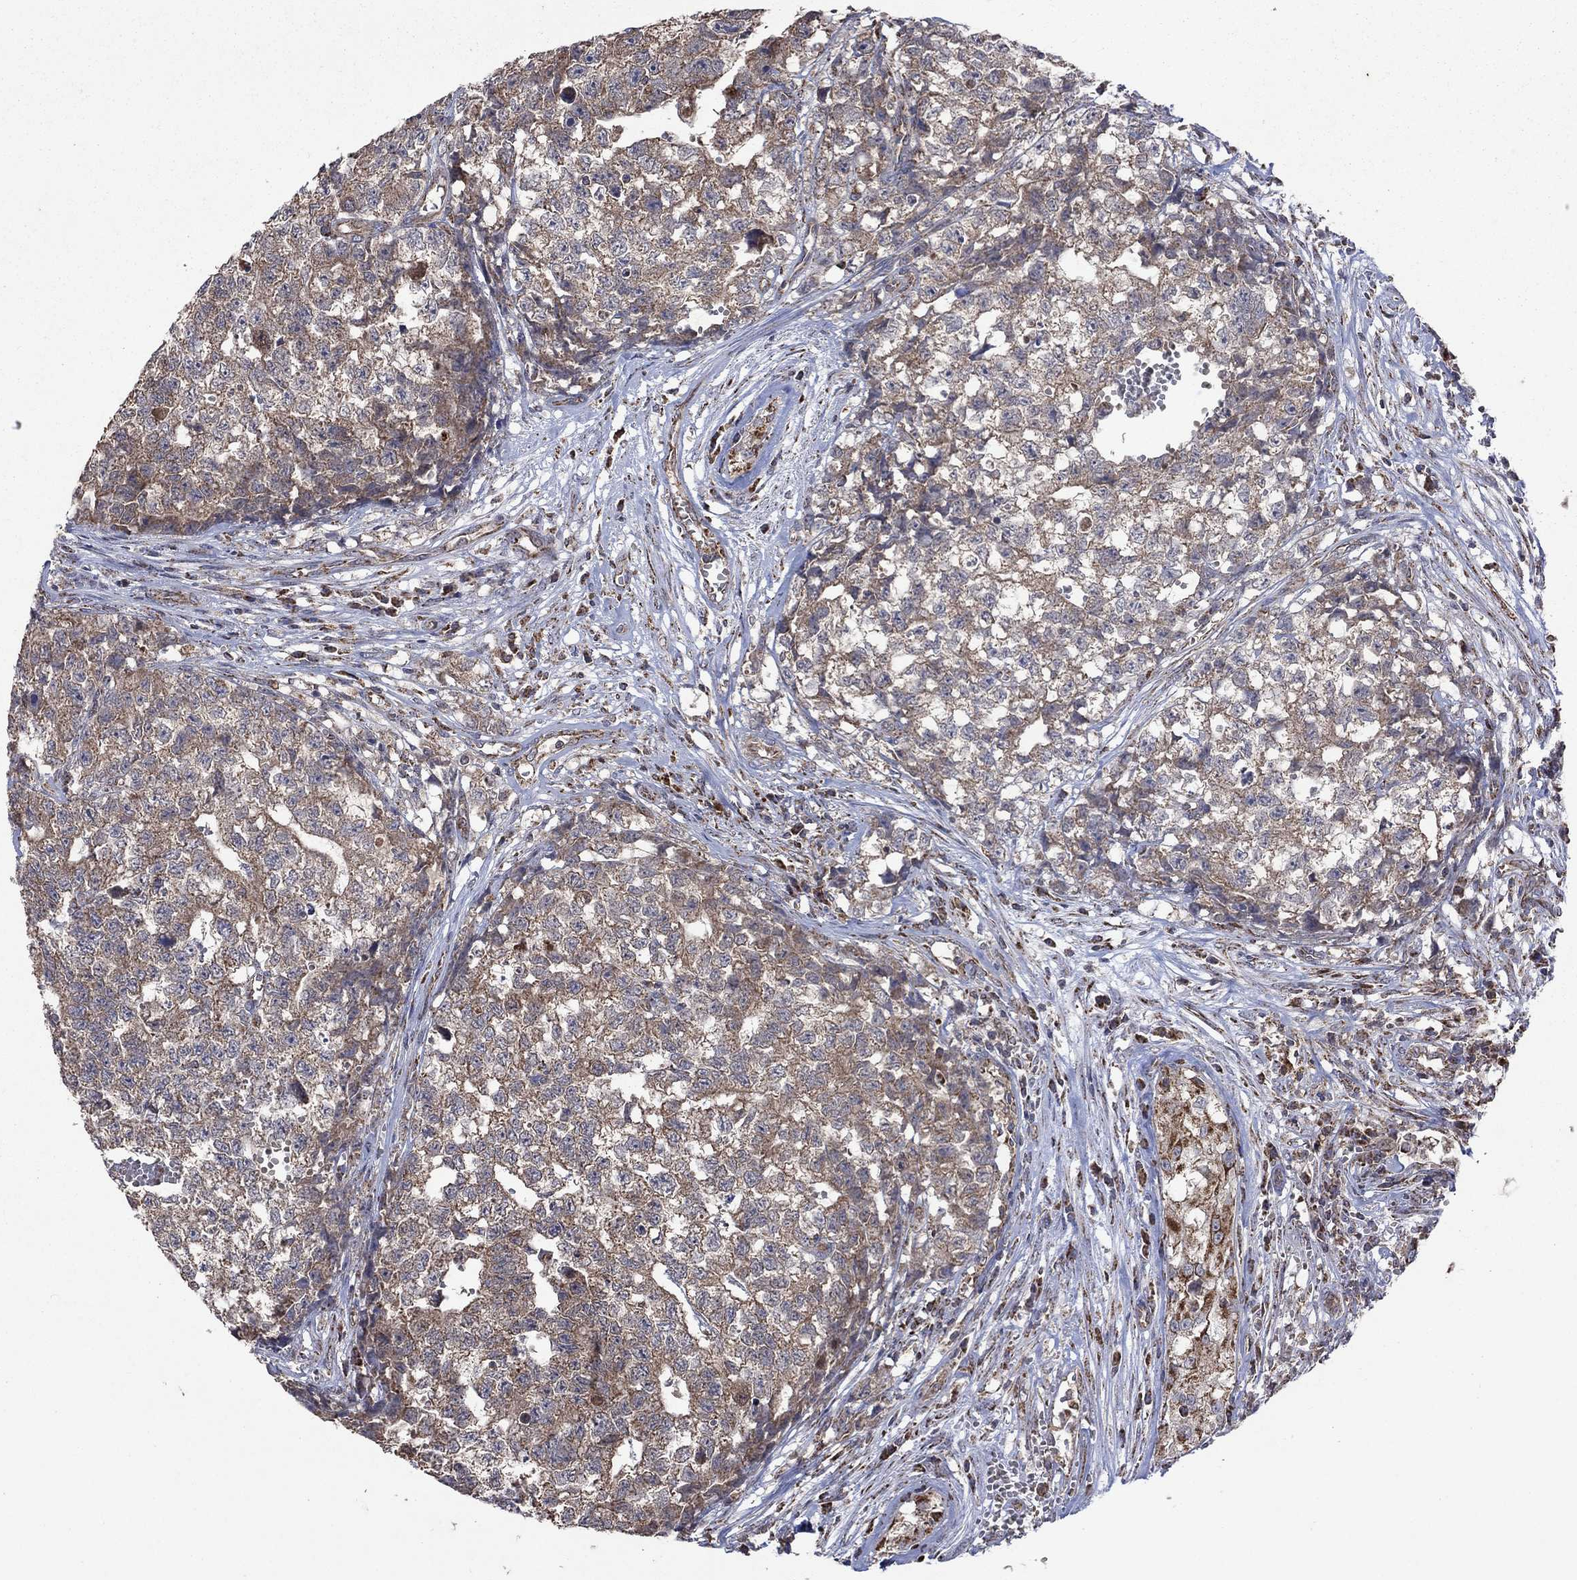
{"staining": {"intensity": "weak", "quantity": "25%-75%", "location": "cytoplasmic/membranous"}, "tissue": "testis cancer", "cell_type": "Tumor cells", "image_type": "cancer", "snomed": [{"axis": "morphology", "description": "Seminoma, NOS"}, {"axis": "morphology", "description": "Carcinoma, Embryonal, NOS"}, {"axis": "topography", "description": "Testis"}], "caption": "Weak cytoplasmic/membranous staining is identified in about 25%-75% of tumor cells in testis seminoma.", "gene": "DPH1", "patient": {"sex": "male", "age": 22}}